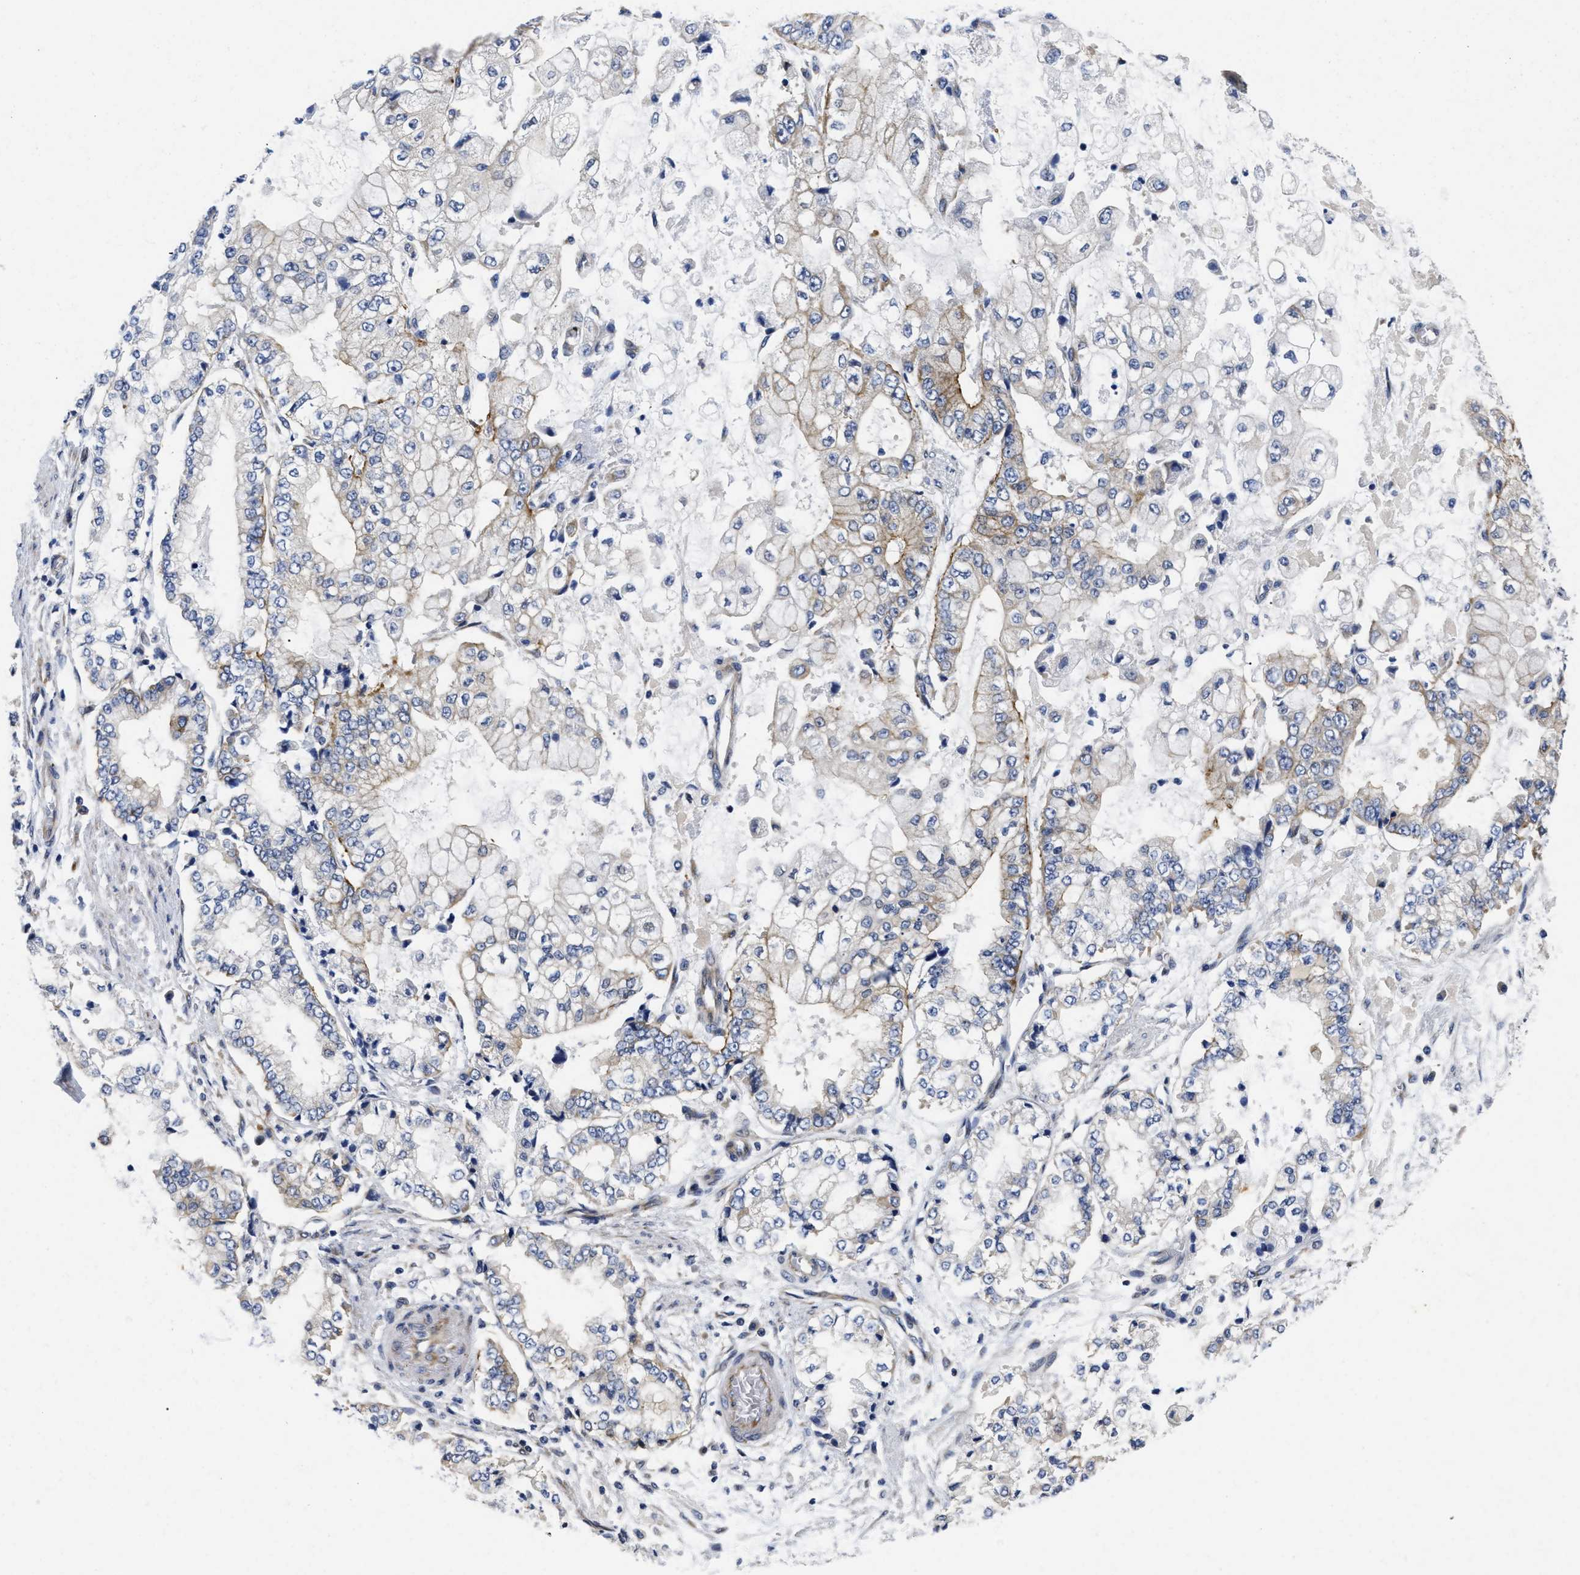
{"staining": {"intensity": "moderate", "quantity": "<25%", "location": "cytoplasmic/membranous"}, "tissue": "stomach cancer", "cell_type": "Tumor cells", "image_type": "cancer", "snomed": [{"axis": "morphology", "description": "Adenocarcinoma, NOS"}, {"axis": "topography", "description": "Stomach"}], "caption": "Protein analysis of stomach adenocarcinoma tissue exhibits moderate cytoplasmic/membranous expression in approximately <25% of tumor cells.", "gene": "LAD1", "patient": {"sex": "male", "age": 76}}